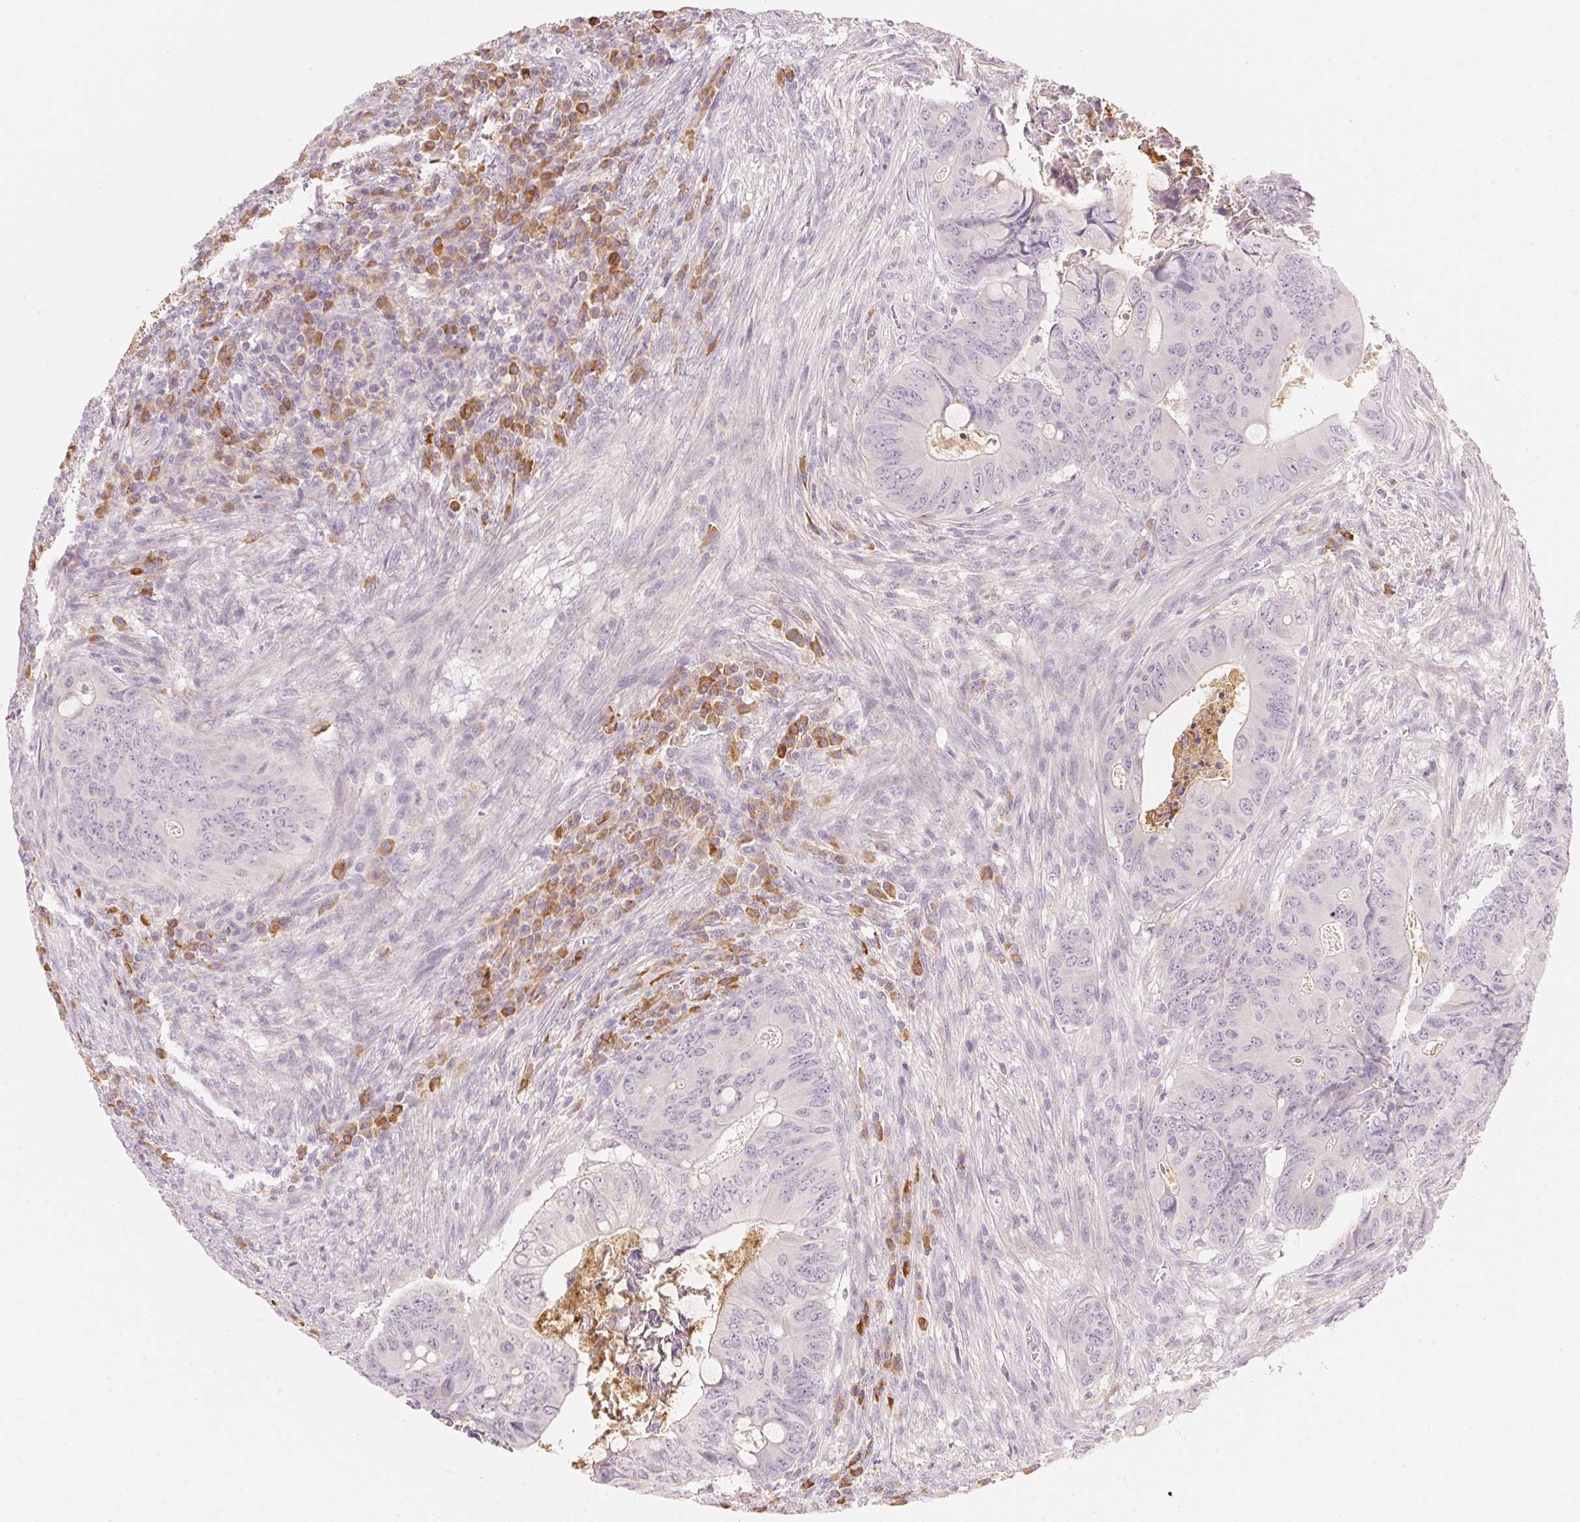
{"staining": {"intensity": "negative", "quantity": "none", "location": "none"}, "tissue": "colorectal cancer", "cell_type": "Tumor cells", "image_type": "cancer", "snomed": [{"axis": "morphology", "description": "Adenocarcinoma, NOS"}, {"axis": "topography", "description": "Colon"}], "caption": "High power microscopy micrograph of an immunohistochemistry photomicrograph of colorectal cancer (adenocarcinoma), revealing no significant expression in tumor cells.", "gene": "RMDN2", "patient": {"sex": "female", "age": 74}}